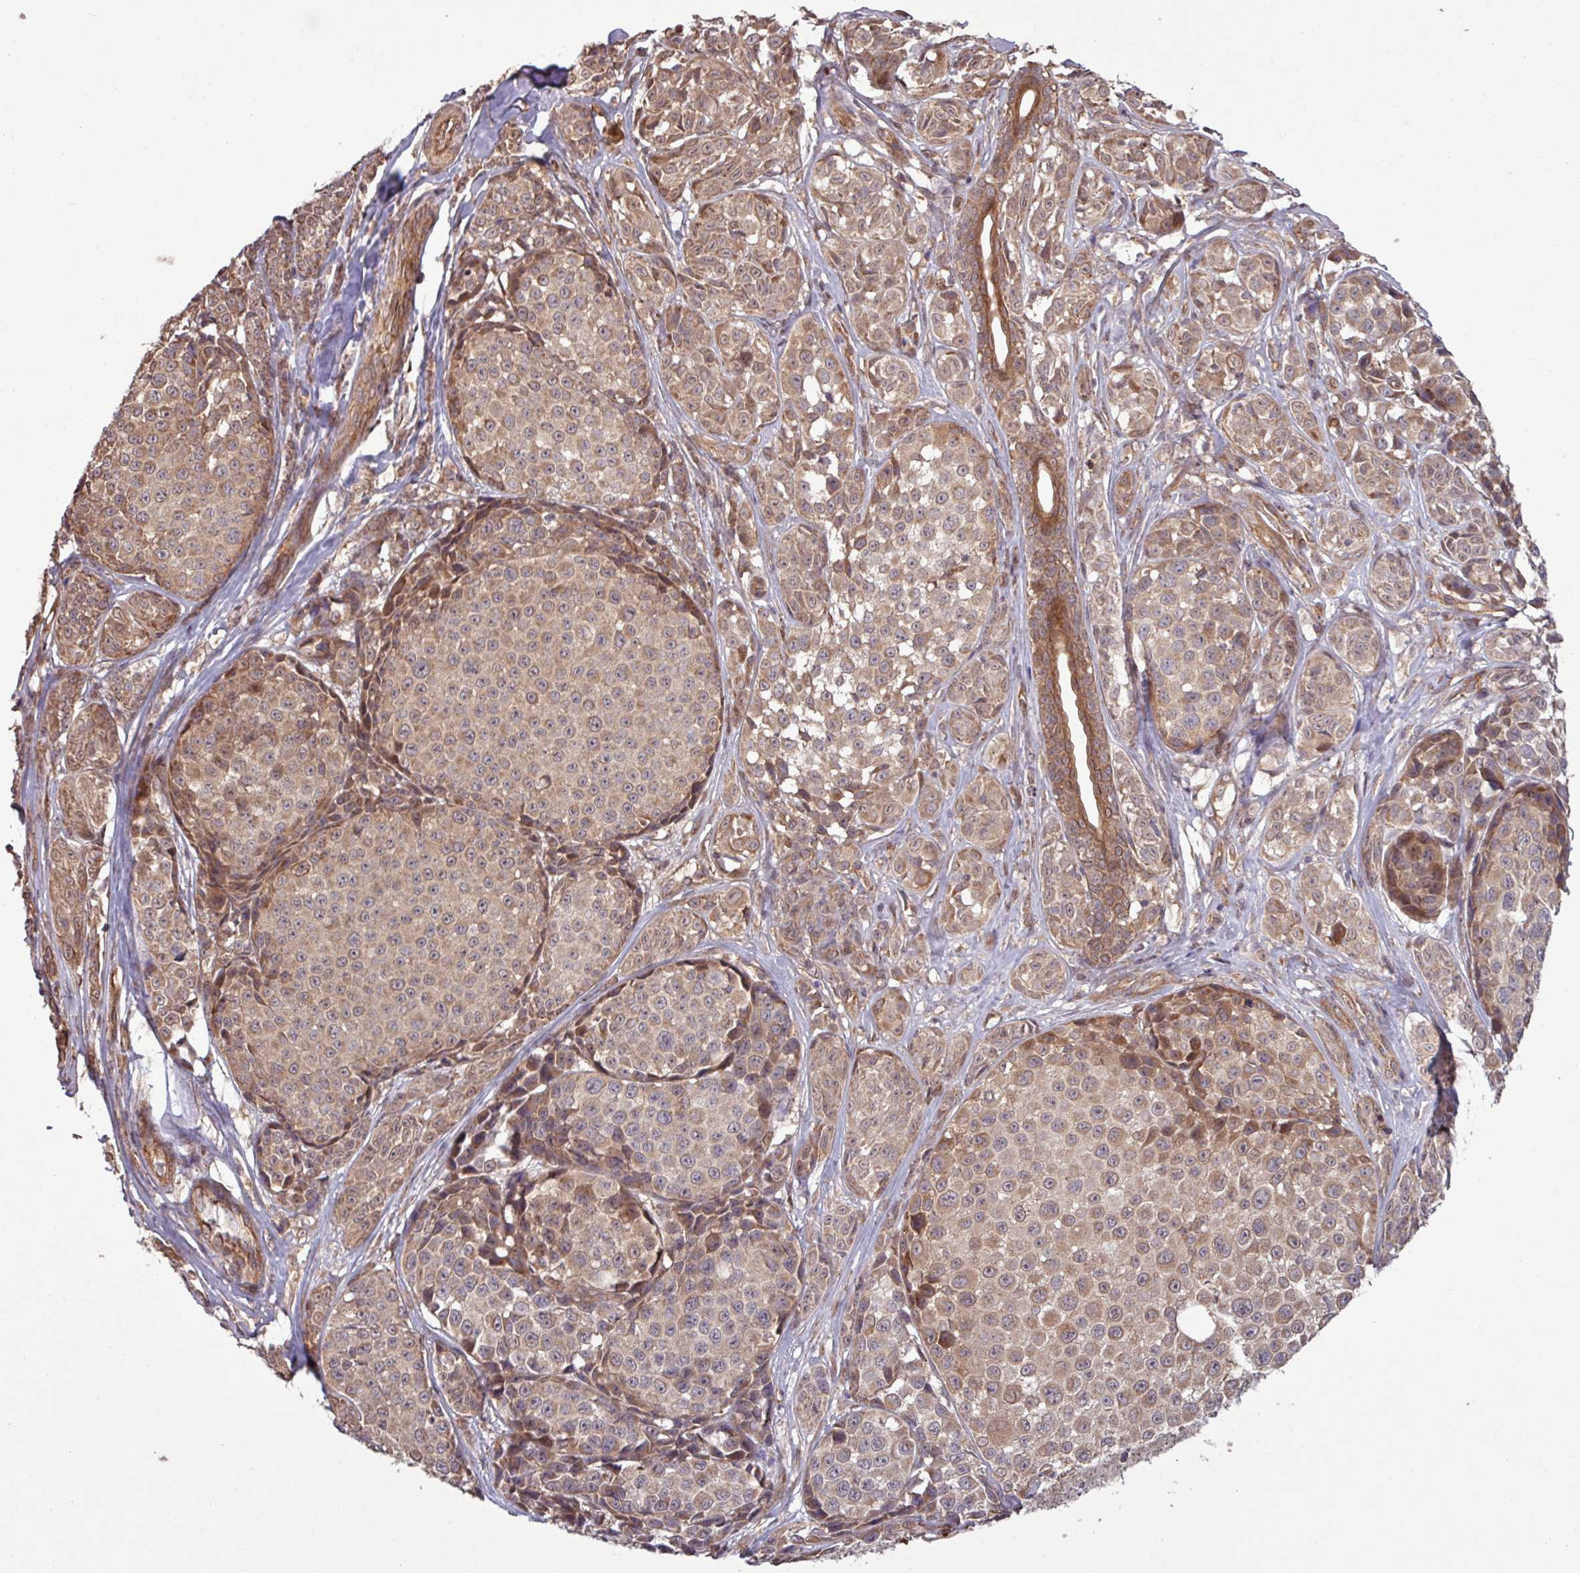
{"staining": {"intensity": "moderate", "quantity": ">75%", "location": "cytoplasmic/membranous"}, "tissue": "melanoma", "cell_type": "Tumor cells", "image_type": "cancer", "snomed": [{"axis": "morphology", "description": "Malignant melanoma, NOS"}, {"axis": "topography", "description": "Skin"}], "caption": "Malignant melanoma stained for a protein displays moderate cytoplasmic/membranous positivity in tumor cells.", "gene": "TRABD2A", "patient": {"sex": "female", "age": 35}}